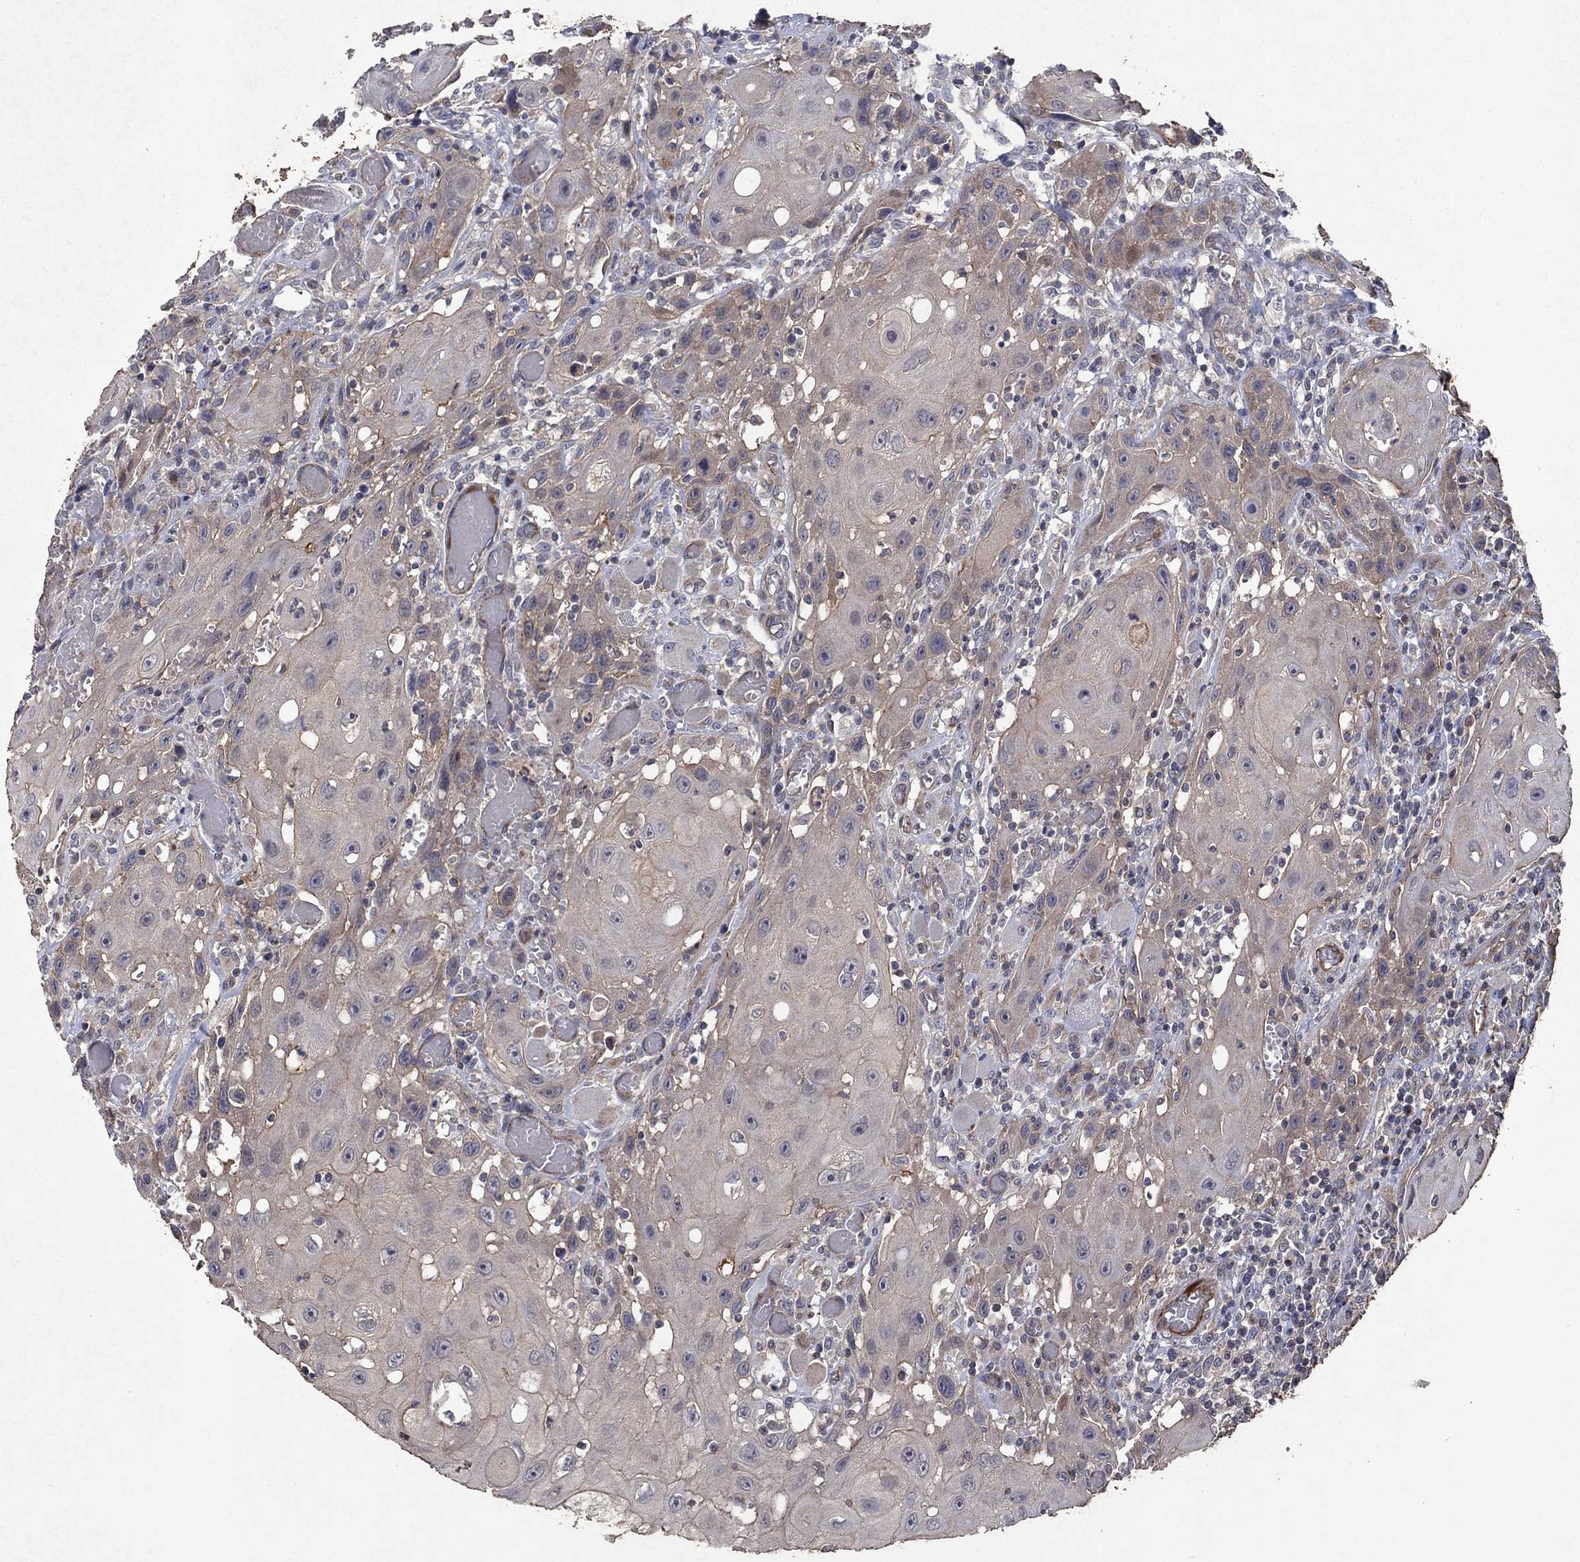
{"staining": {"intensity": "weak", "quantity": "25%-75%", "location": "cytoplasmic/membranous"}, "tissue": "head and neck cancer", "cell_type": "Tumor cells", "image_type": "cancer", "snomed": [{"axis": "morphology", "description": "Normal tissue, NOS"}, {"axis": "morphology", "description": "Squamous cell carcinoma, NOS"}, {"axis": "topography", "description": "Oral tissue"}, {"axis": "topography", "description": "Head-Neck"}], "caption": "Weak cytoplasmic/membranous staining for a protein is appreciated in about 25%-75% of tumor cells of squamous cell carcinoma (head and neck) using immunohistochemistry.", "gene": "FRG1", "patient": {"sex": "male", "age": 71}}